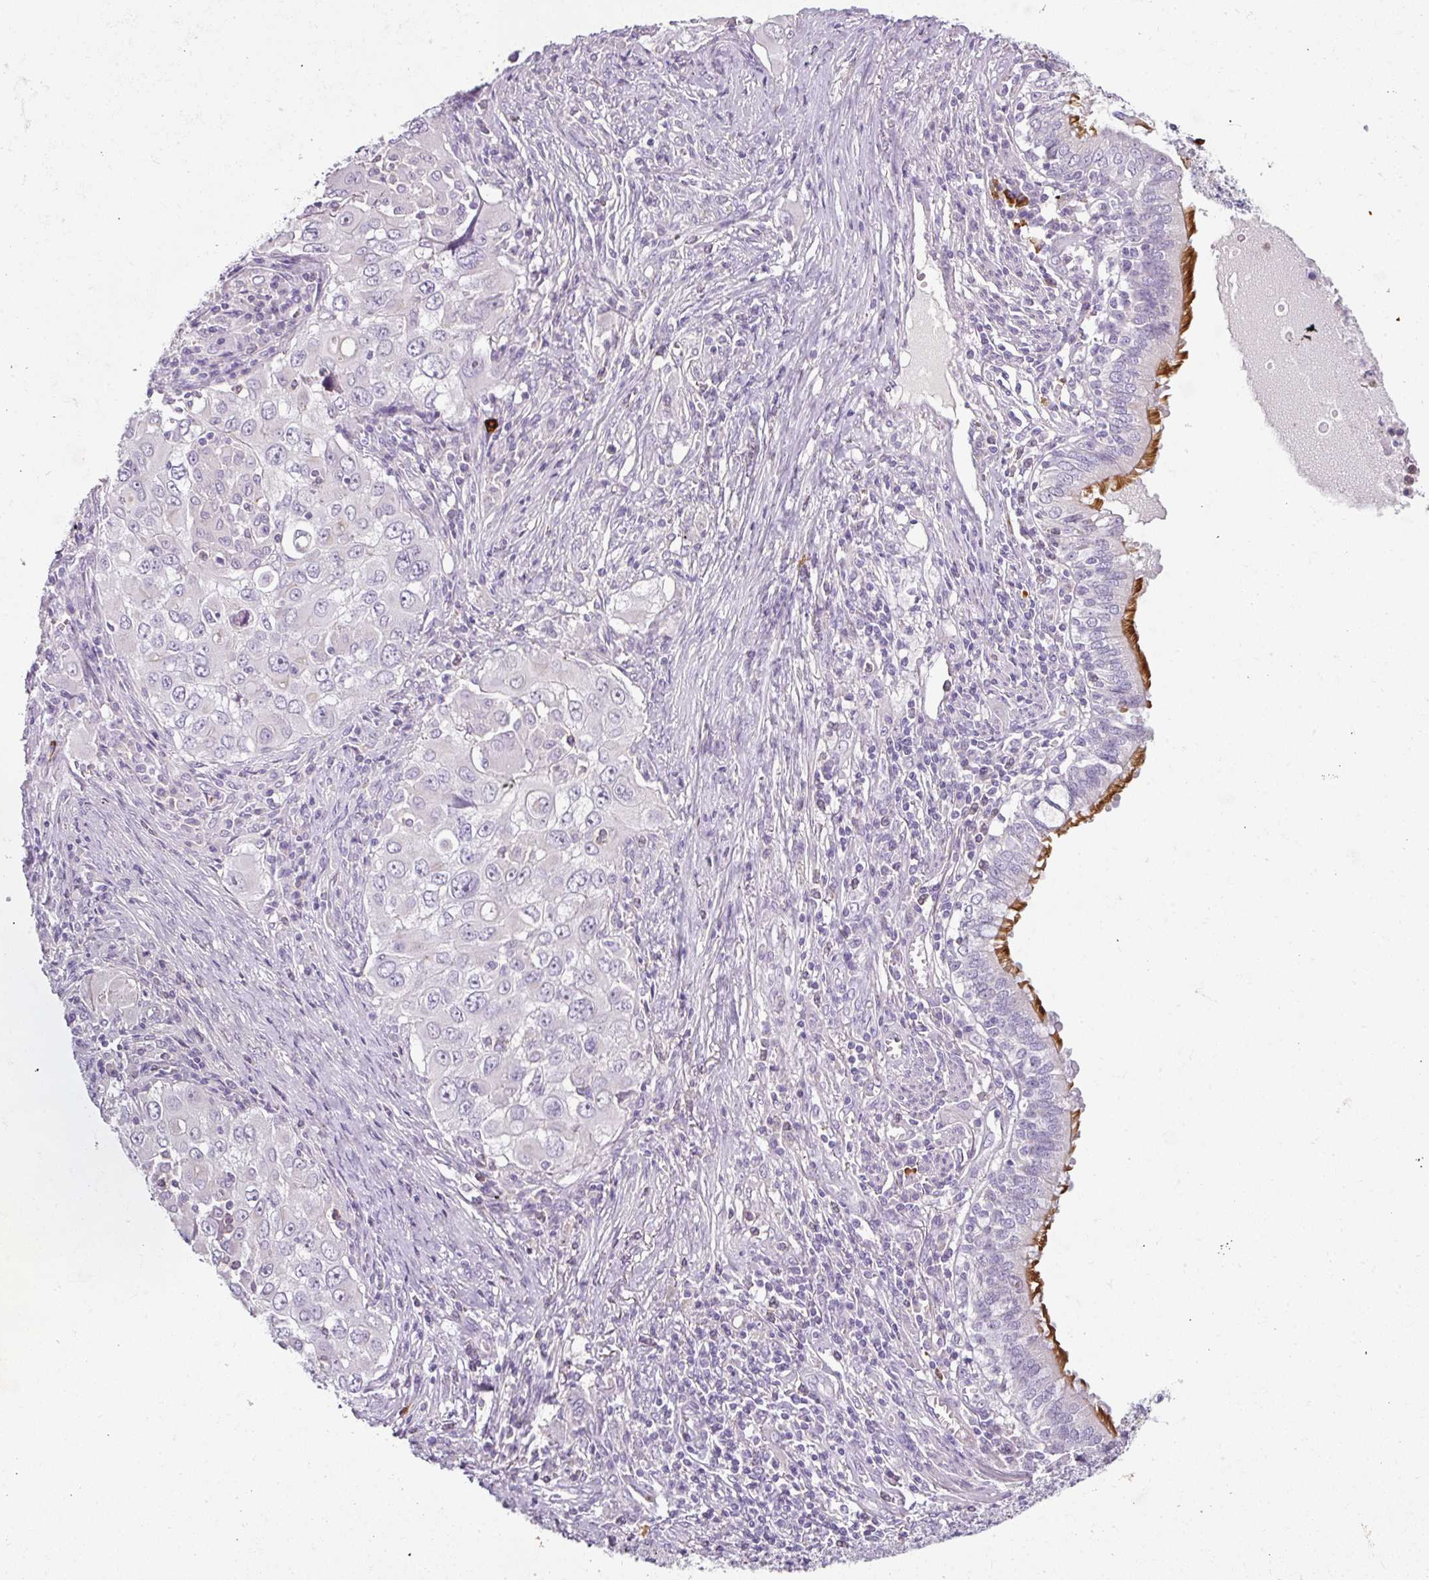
{"staining": {"intensity": "negative", "quantity": "none", "location": "none"}, "tissue": "lung cancer", "cell_type": "Tumor cells", "image_type": "cancer", "snomed": [{"axis": "morphology", "description": "Adenocarcinoma, NOS"}, {"axis": "morphology", "description": "Adenocarcinoma, metastatic, NOS"}, {"axis": "topography", "description": "Lymph node"}, {"axis": "topography", "description": "Lung"}], "caption": "This micrograph is of adenocarcinoma (lung) stained with immunohistochemistry to label a protein in brown with the nuclei are counter-stained blue. There is no staining in tumor cells.", "gene": "FHAD1", "patient": {"sex": "female", "age": 42}}